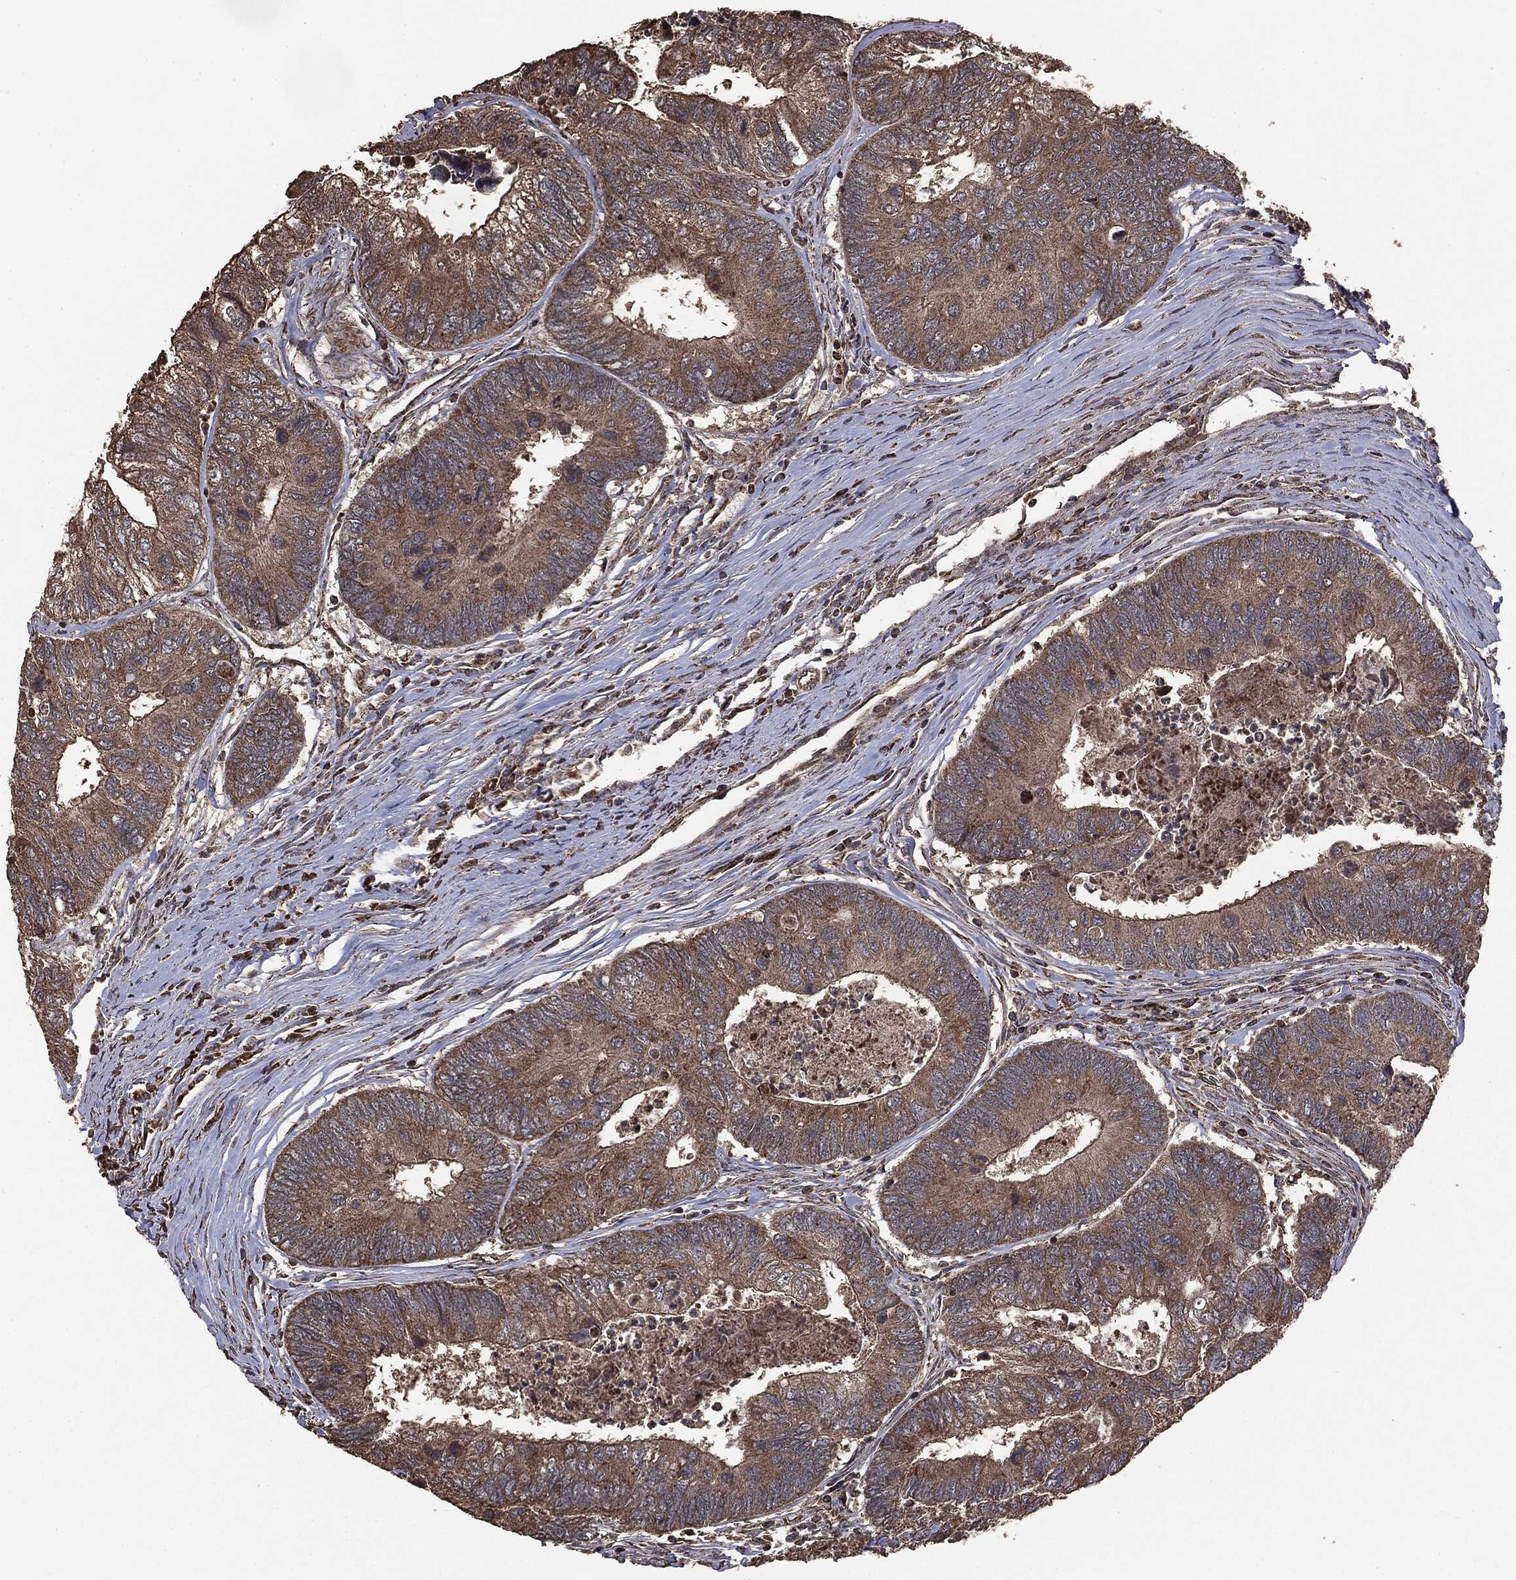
{"staining": {"intensity": "moderate", "quantity": ">75%", "location": "cytoplasmic/membranous"}, "tissue": "colorectal cancer", "cell_type": "Tumor cells", "image_type": "cancer", "snomed": [{"axis": "morphology", "description": "Adenocarcinoma, NOS"}, {"axis": "topography", "description": "Colon"}], "caption": "Approximately >75% of tumor cells in colorectal cancer reveal moderate cytoplasmic/membranous protein positivity as visualized by brown immunohistochemical staining.", "gene": "MTOR", "patient": {"sex": "female", "age": 67}}